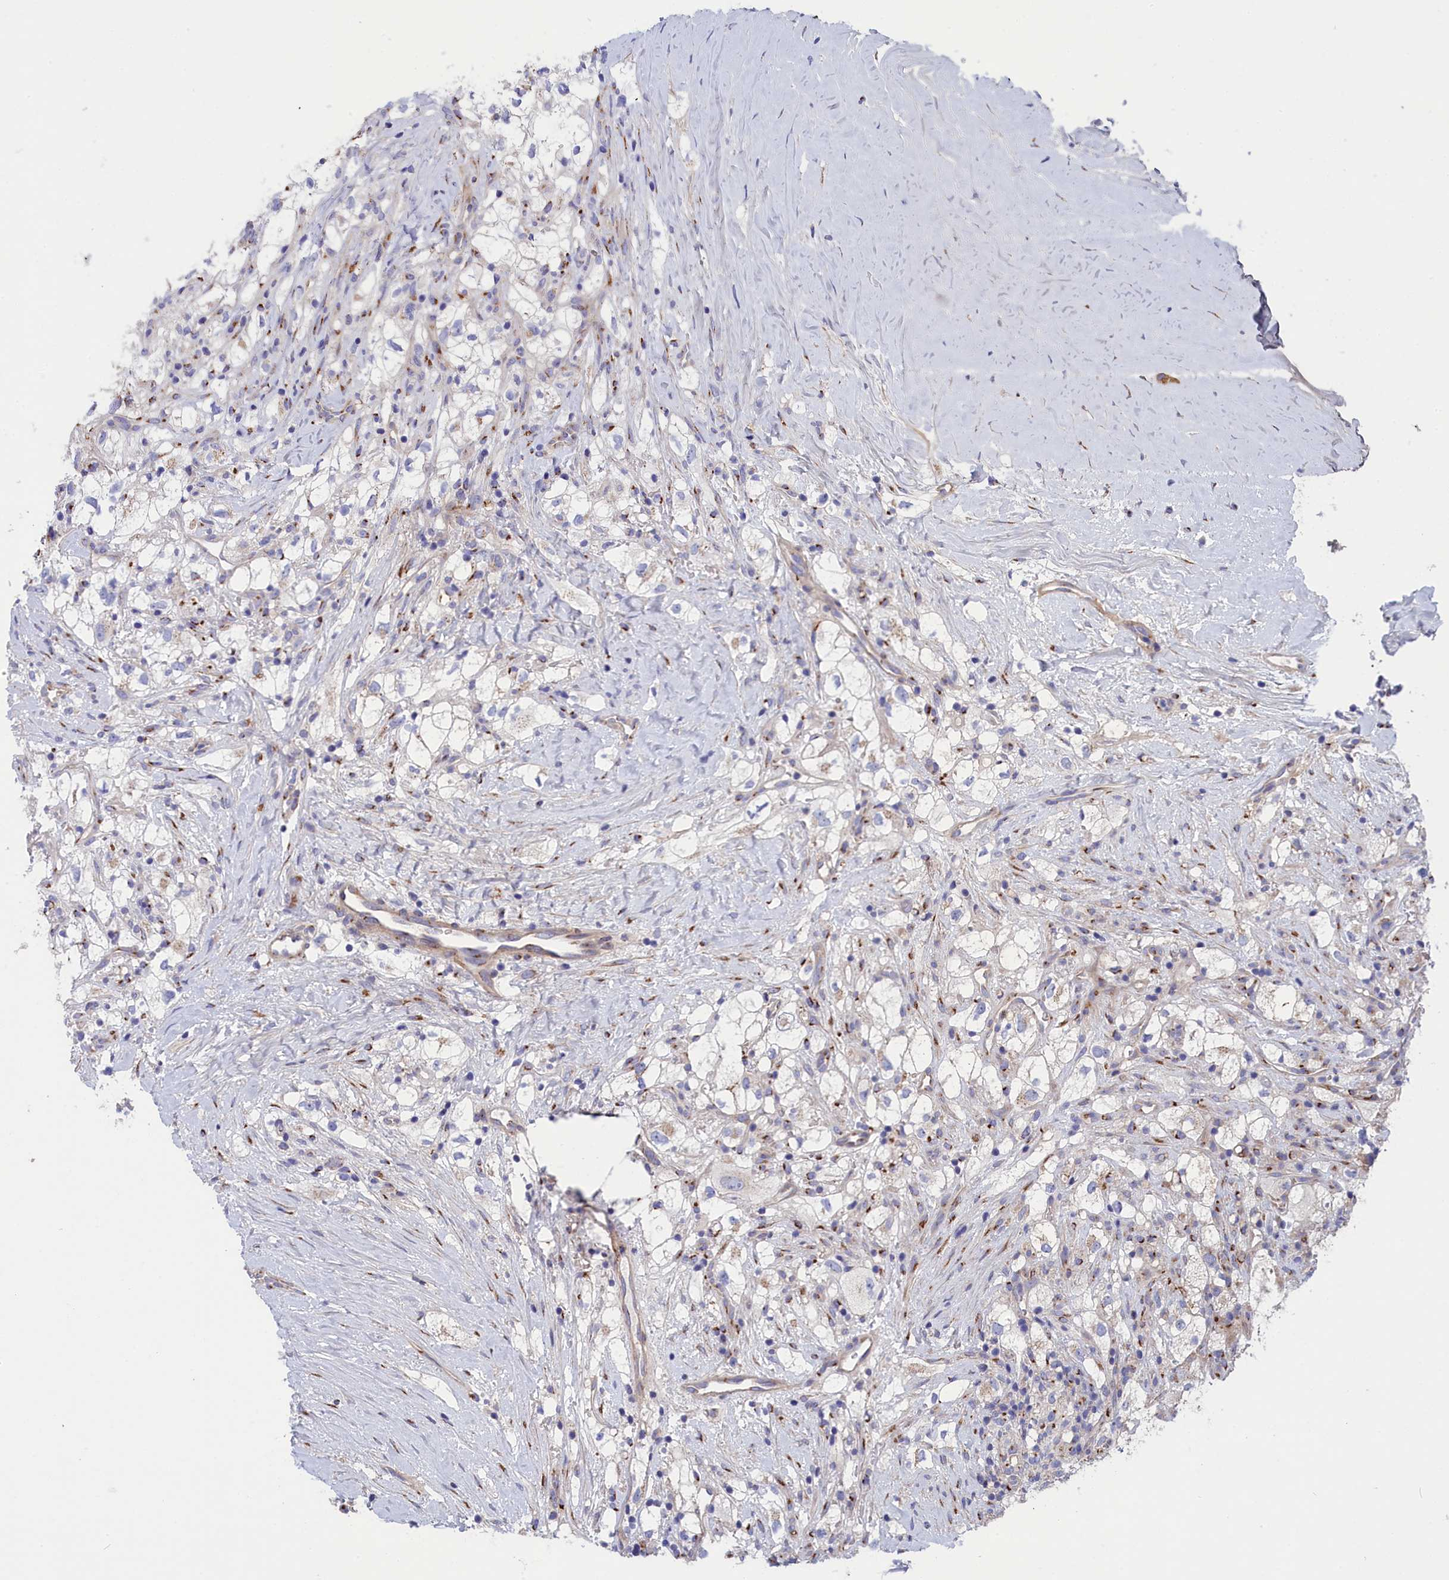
{"staining": {"intensity": "moderate", "quantity": "<25%", "location": "cytoplasmic/membranous"}, "tissue": "renal cancer", "cell_type": "Tumor cells", "image_type": "cancer", "snomed": [{"axis": "morphology", "description": "Adenocarcinoma, NOS"}, {"axis": "topography", "description": "Kidney"}], "caption": "Protein positivity by immunohistochemistry demonstrates moderate cytoplasmic/membranous expression in approximately <25% of tumor cells in adenocarcinoma (renal).", "gene": "TUBGCP4", "patient": {"sex": "male", "age": 59}}